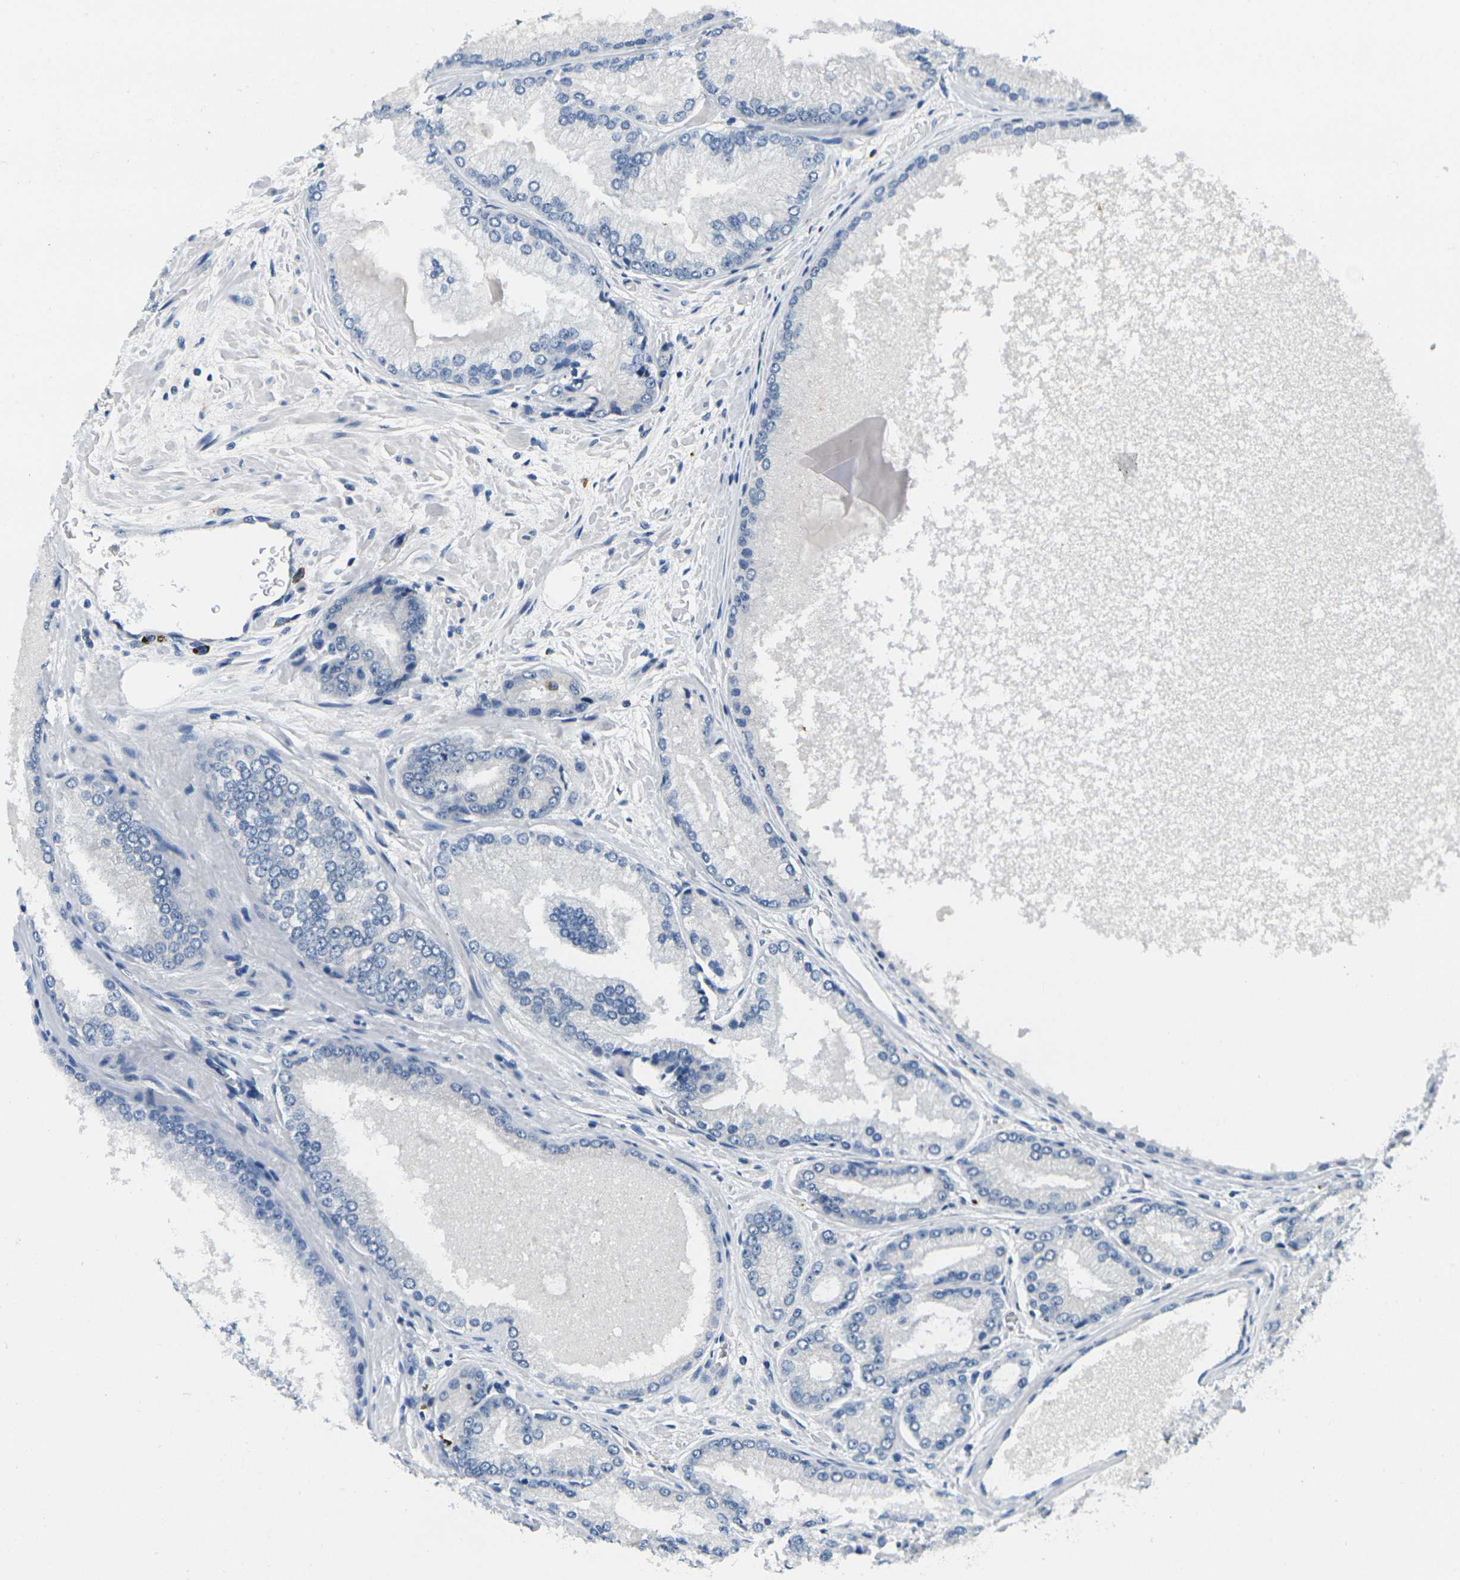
{"staining": {"intensity": "negative", "quantity": "none", "location": "none"}, "tissue": "prostate cancer", "cell_type": "Tumor cells", "image_type": "cancer", "snomed": [{"axis": "morphology", "description": "Adenocarcinoma, High grade"}, {"axis": "topography", "description": "Prostate"}], "caption": "Immunohistochemistry image of neoplastic tissue: prostate cancer (high-grade adenocarcinoma) stained with DAB demonstrates no significant protein positivity in tumor cells.", "gene": "CYP2C8", "patient": {"sex": "male", "age": 59}}